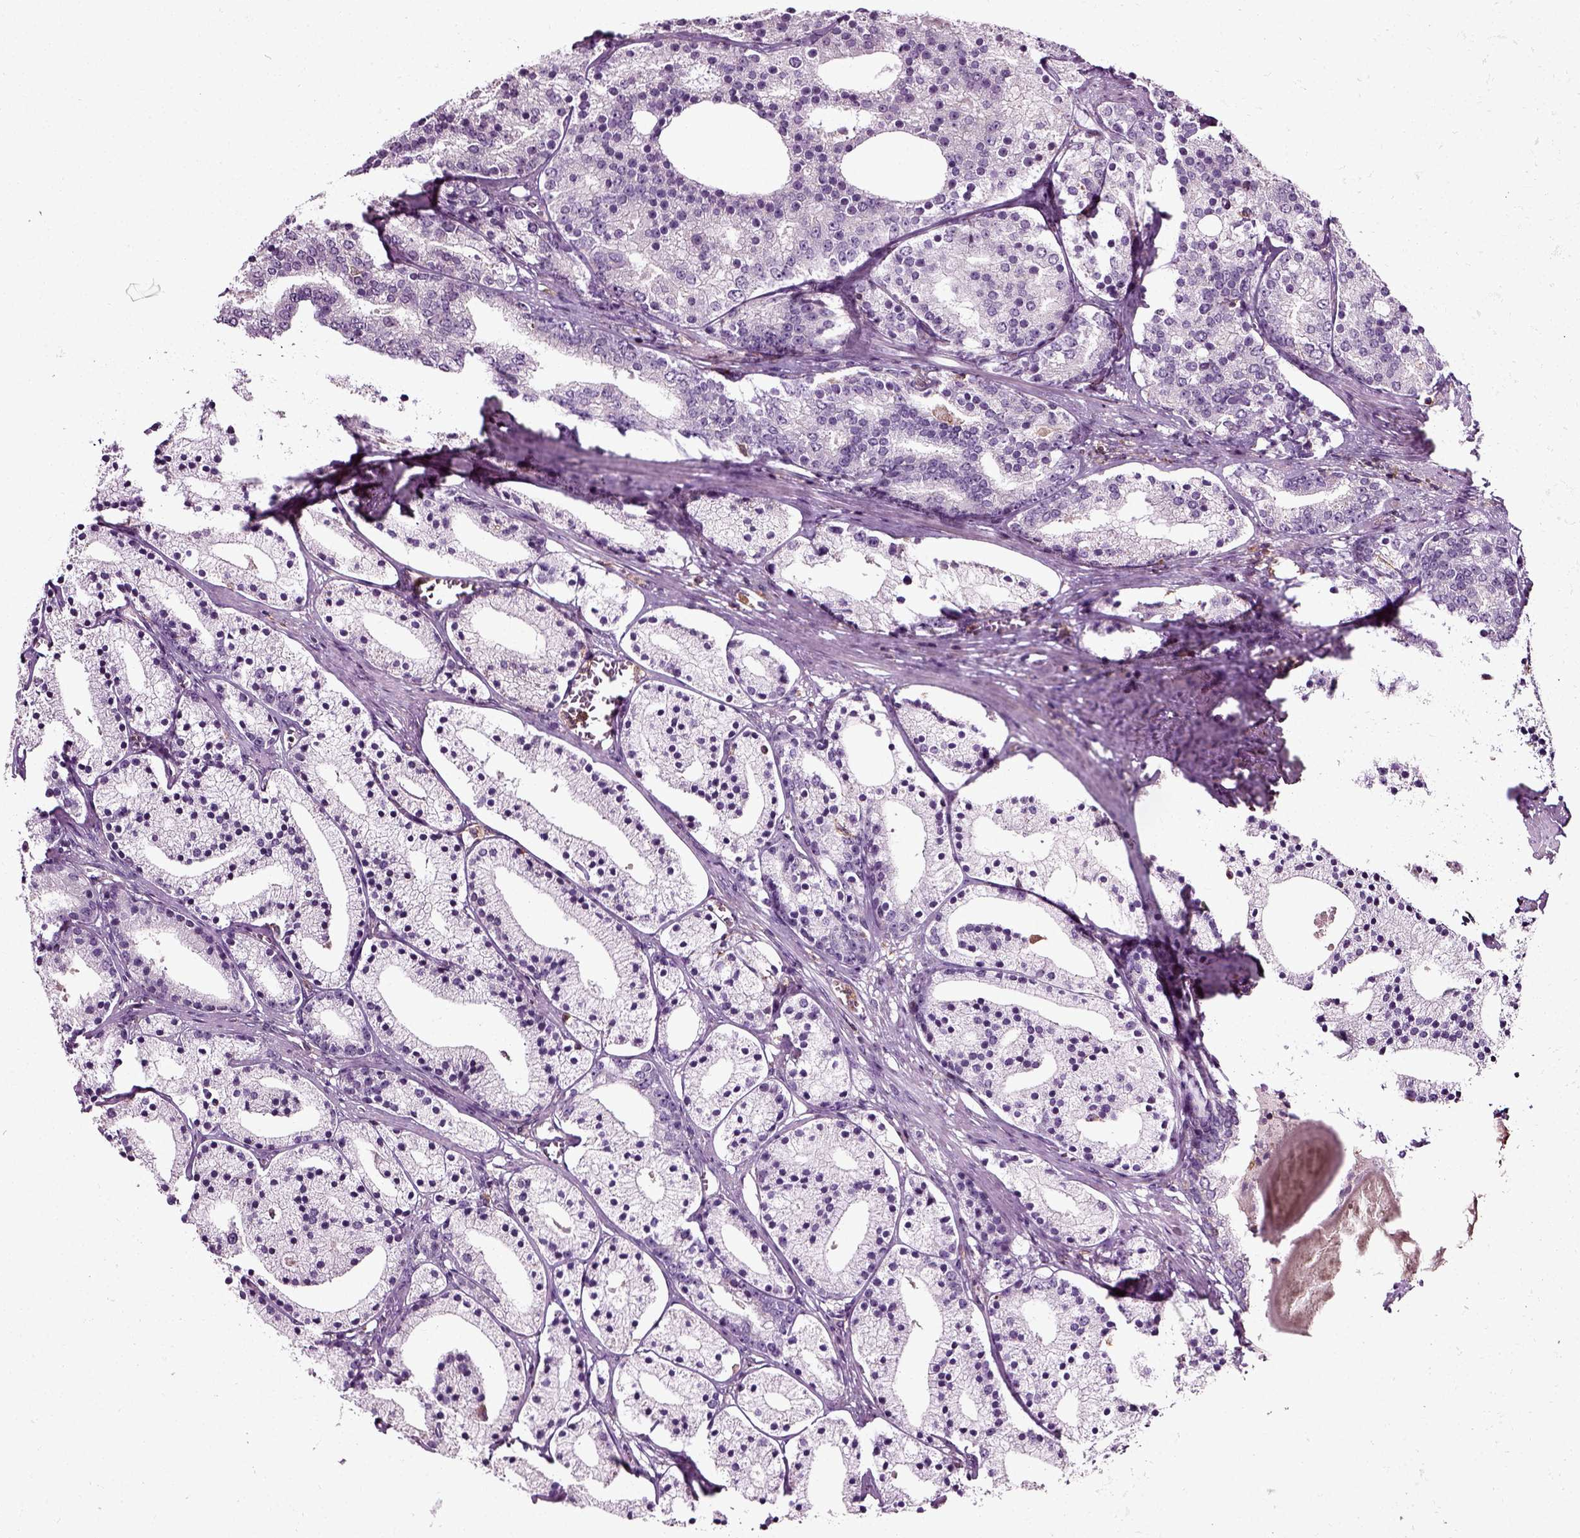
{"staining": {"intensity": "negative", "quantity": "none", "location": "none"}, "tissue": "prostate cancer", "cell_type": "Tumor cells", "image_type": "cancer", "snomed": [{"axis": "morphology", "description": "Adenocarcinoma, NOS"}, {"axis": "topography", "description": "Prostate"}], "caption": "Adenocarcinoma (prostate) stained for a protein using immunohistochemistry displays no expression tumor cells.", "gene": "RHOF", "patient": {"sex": "male", "age": 69}}